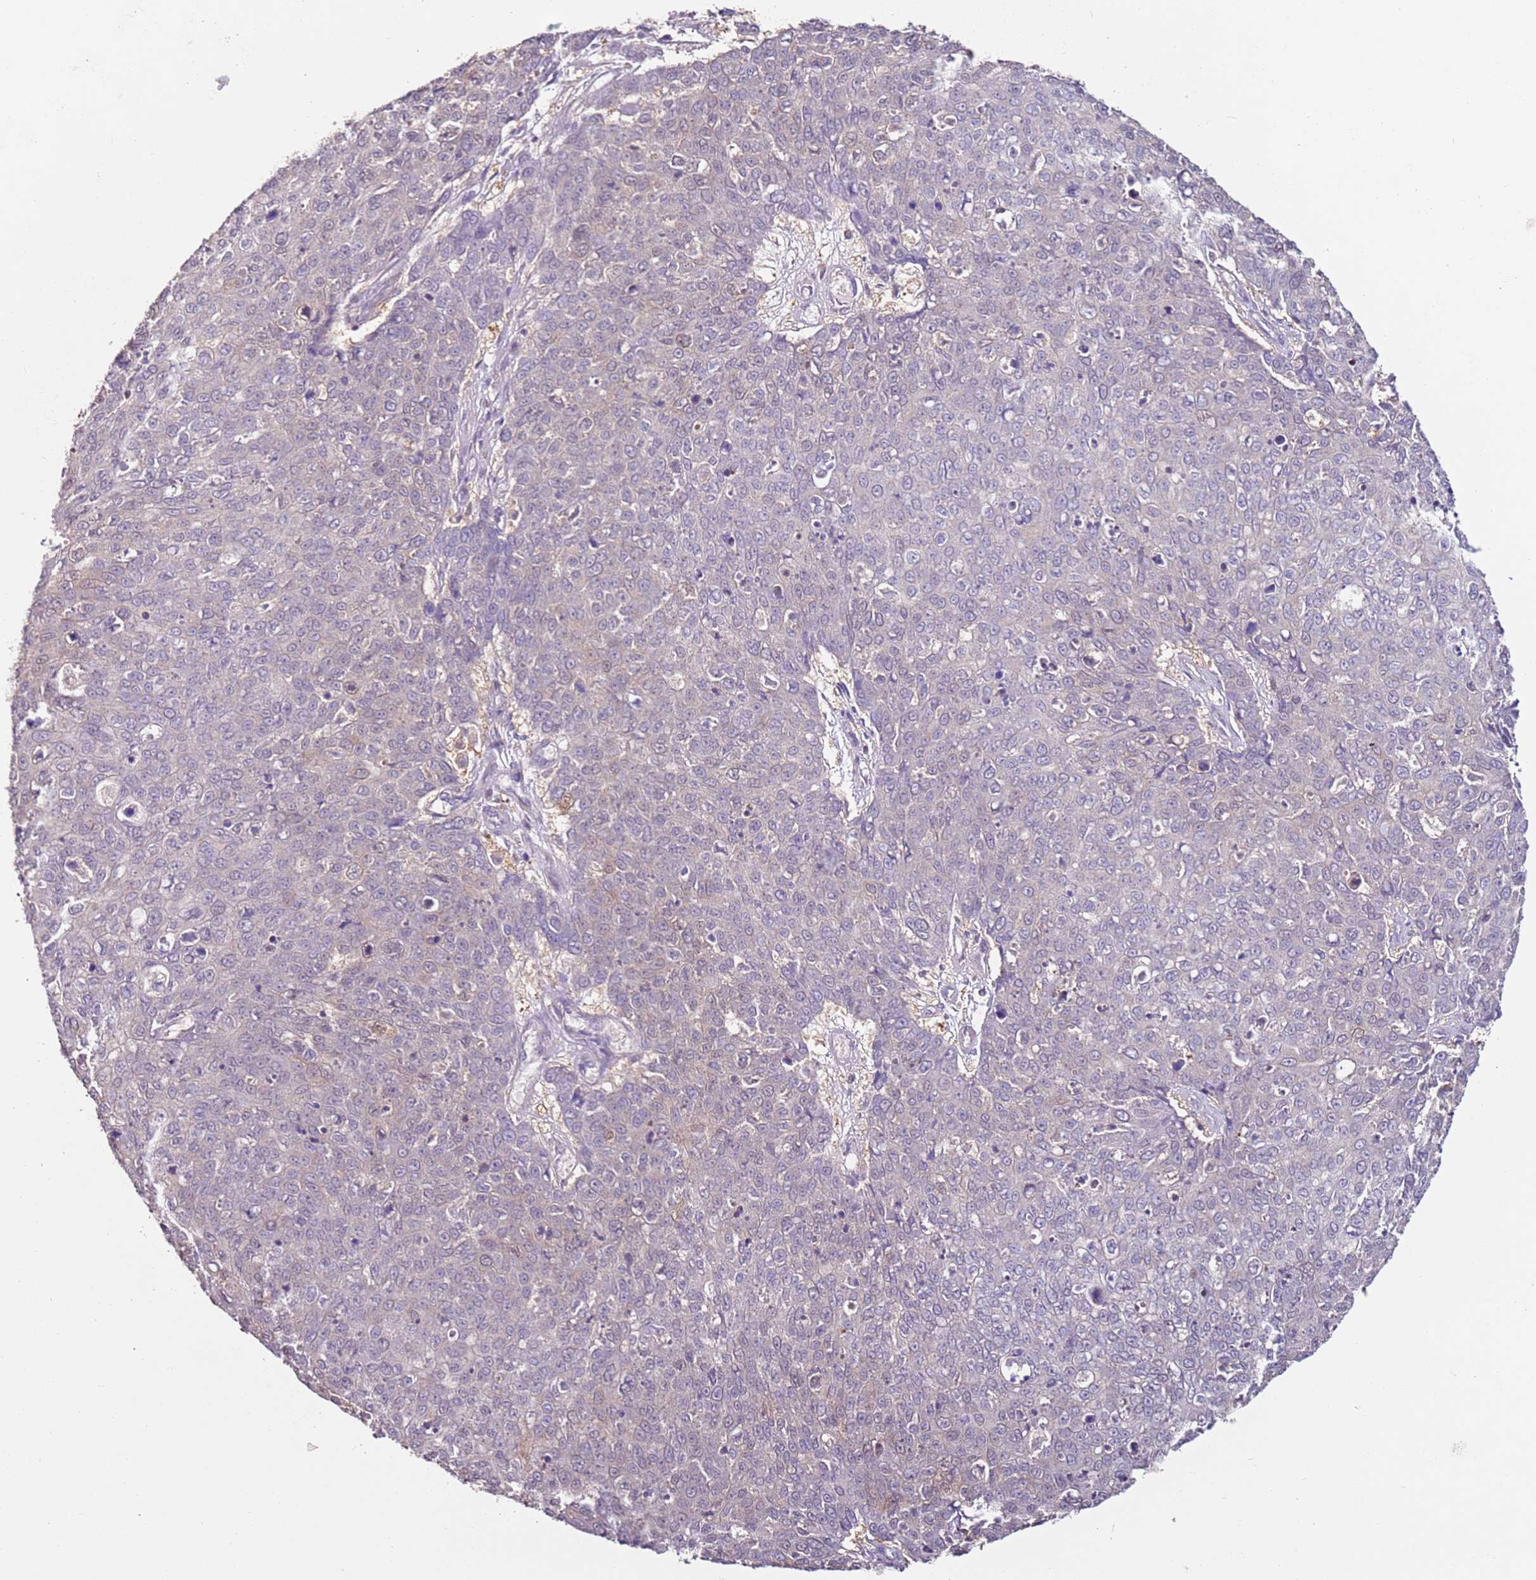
{"staining": {"intensity": "negative", "quantity": "none", "location": "none"}, "tissue": "skin cancer", "cell_type": "Tumor cells", "image_type": "cancer", "snomed": [{"axis": "morphology", "description": "Squamous cell carcinoma, NOS"}, {"axis": "topography", "description": "Skin"}], "caption": "Skin cancer (squamous cell carcinoma) stained for a protein using immunohistochemistry reveals no expression tumor cells.", "gene": "MDH1", "patient": {"sex": "male", "age": 71}}